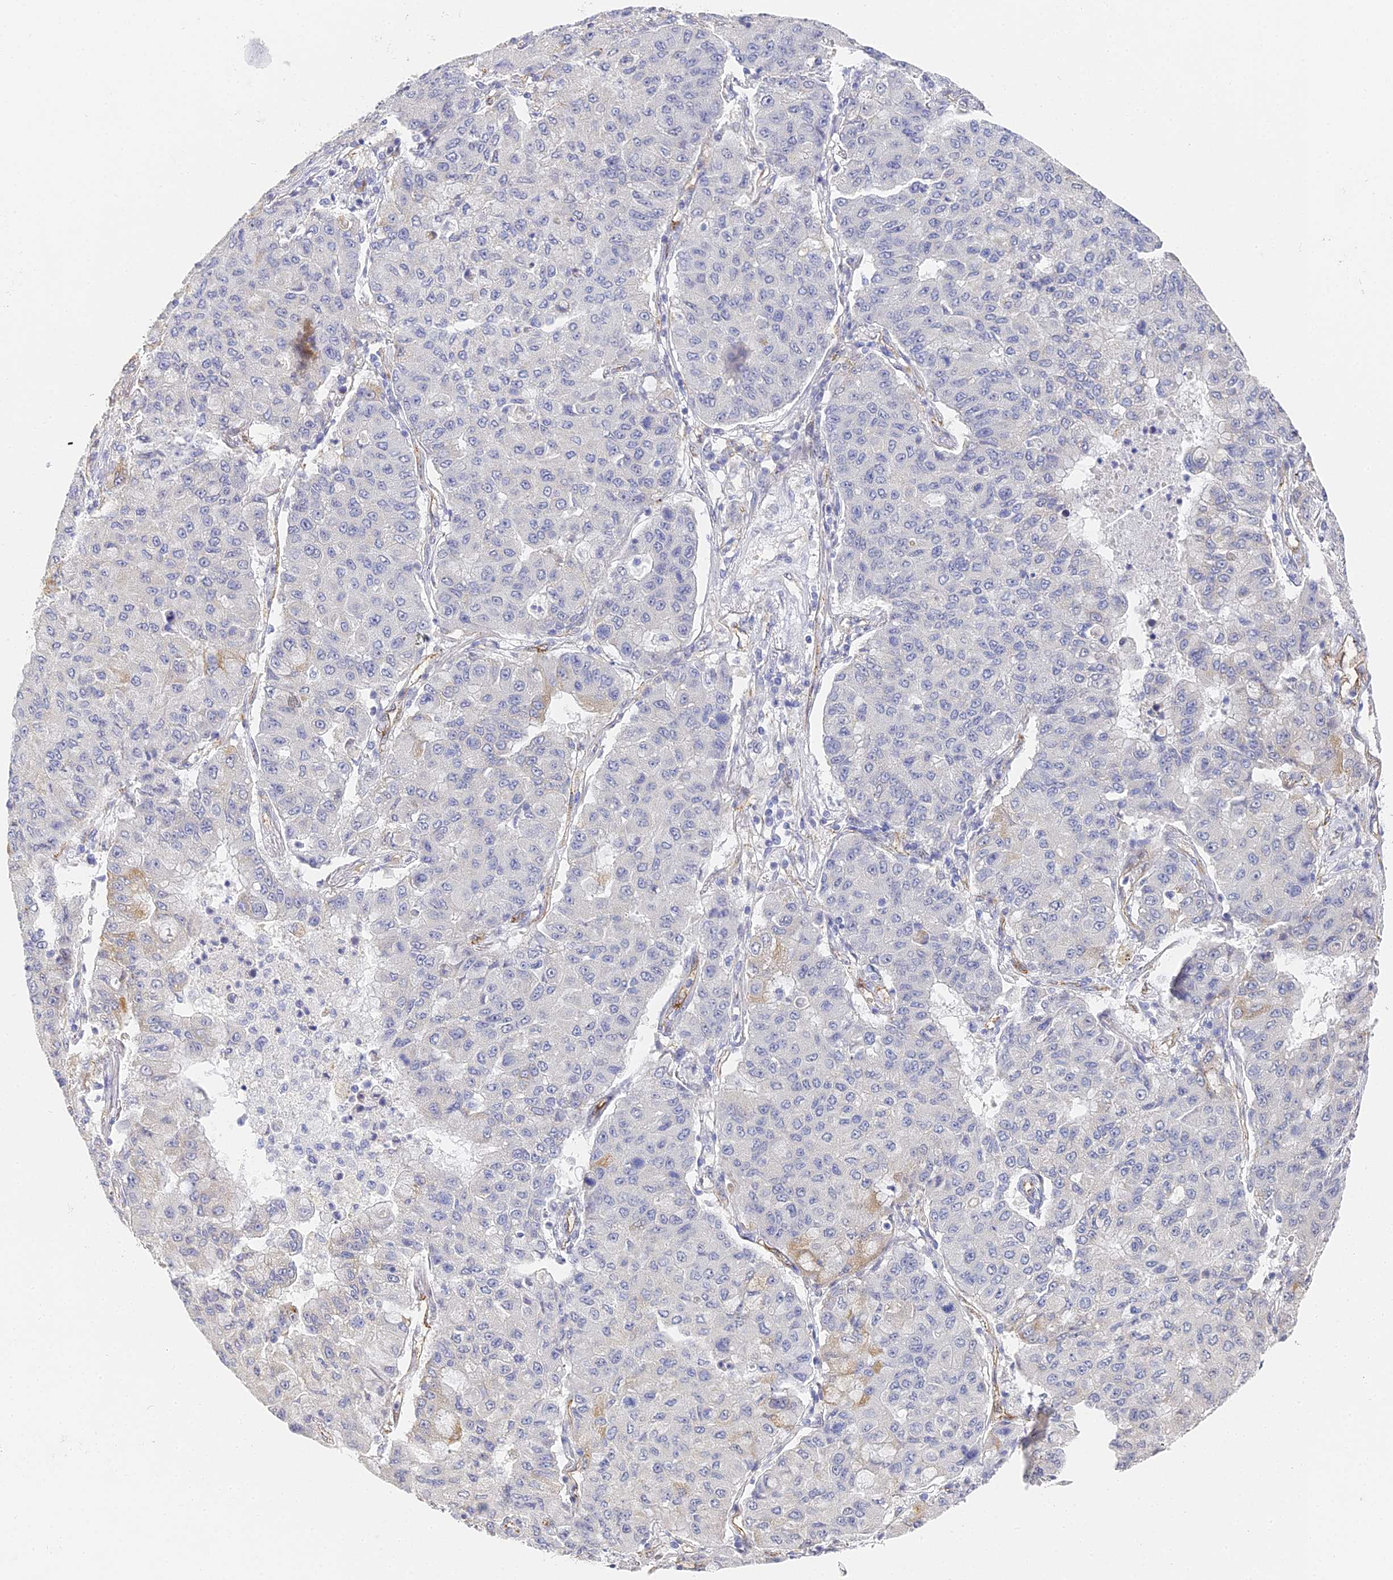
{"staining": {"intensity": "negative", "quantity": "none", "location": "none"}, "tissue": "lung cancer", "cell_type": "Tumor cells", "image_type": "cancer", "snomed": [{"axis": "morphology", "description": "Squamous cell carcinoma, NOS"}, {"axis": "topography", "description": "Lung"}], "caption": "Histopathology image shows no protein positivity in tumor cells of squamous cell carcinoma (lung) tissue.", "gene": "GJA1", "patient": {"sex": "male", "age": 74}}